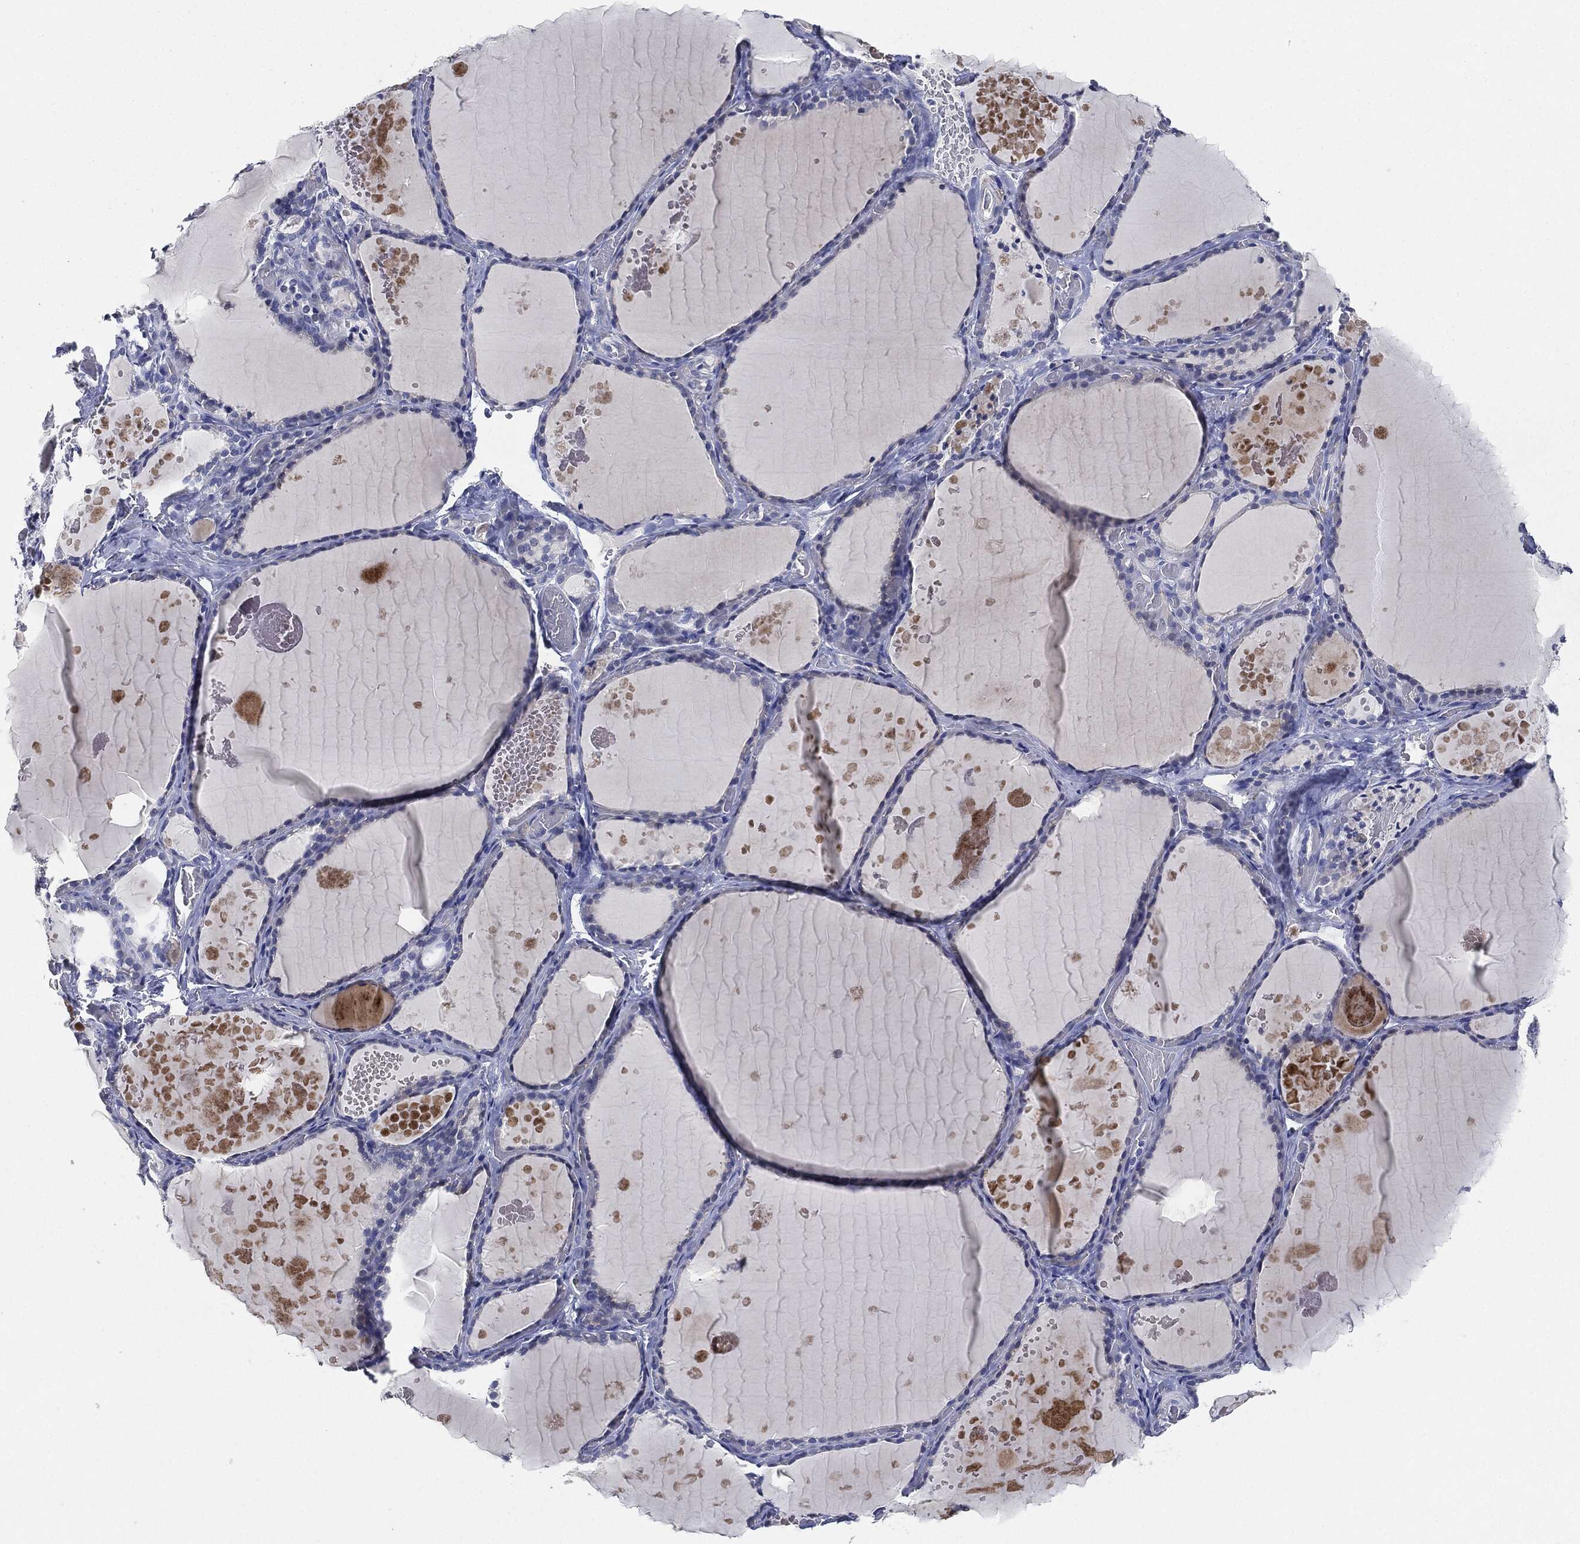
{"staining": {"intensity": "negative", "quantity": "none", "location": "none"}, "tissue": "thyroid gland", "cell_type": "Glandular cells", "image_type": "normal", "snomed": [{"axis": "morphology", "description": "Normal tissue, NOS"}, {"axis": "topography", "description": "Thyroid gland"}], "caption": "Normal thyroid gland was stained to show a protein in brown. There is no significant positivity in glandular cells.", "gene": "NTRK1", "patient": {"sex": "female", "age": 56}}